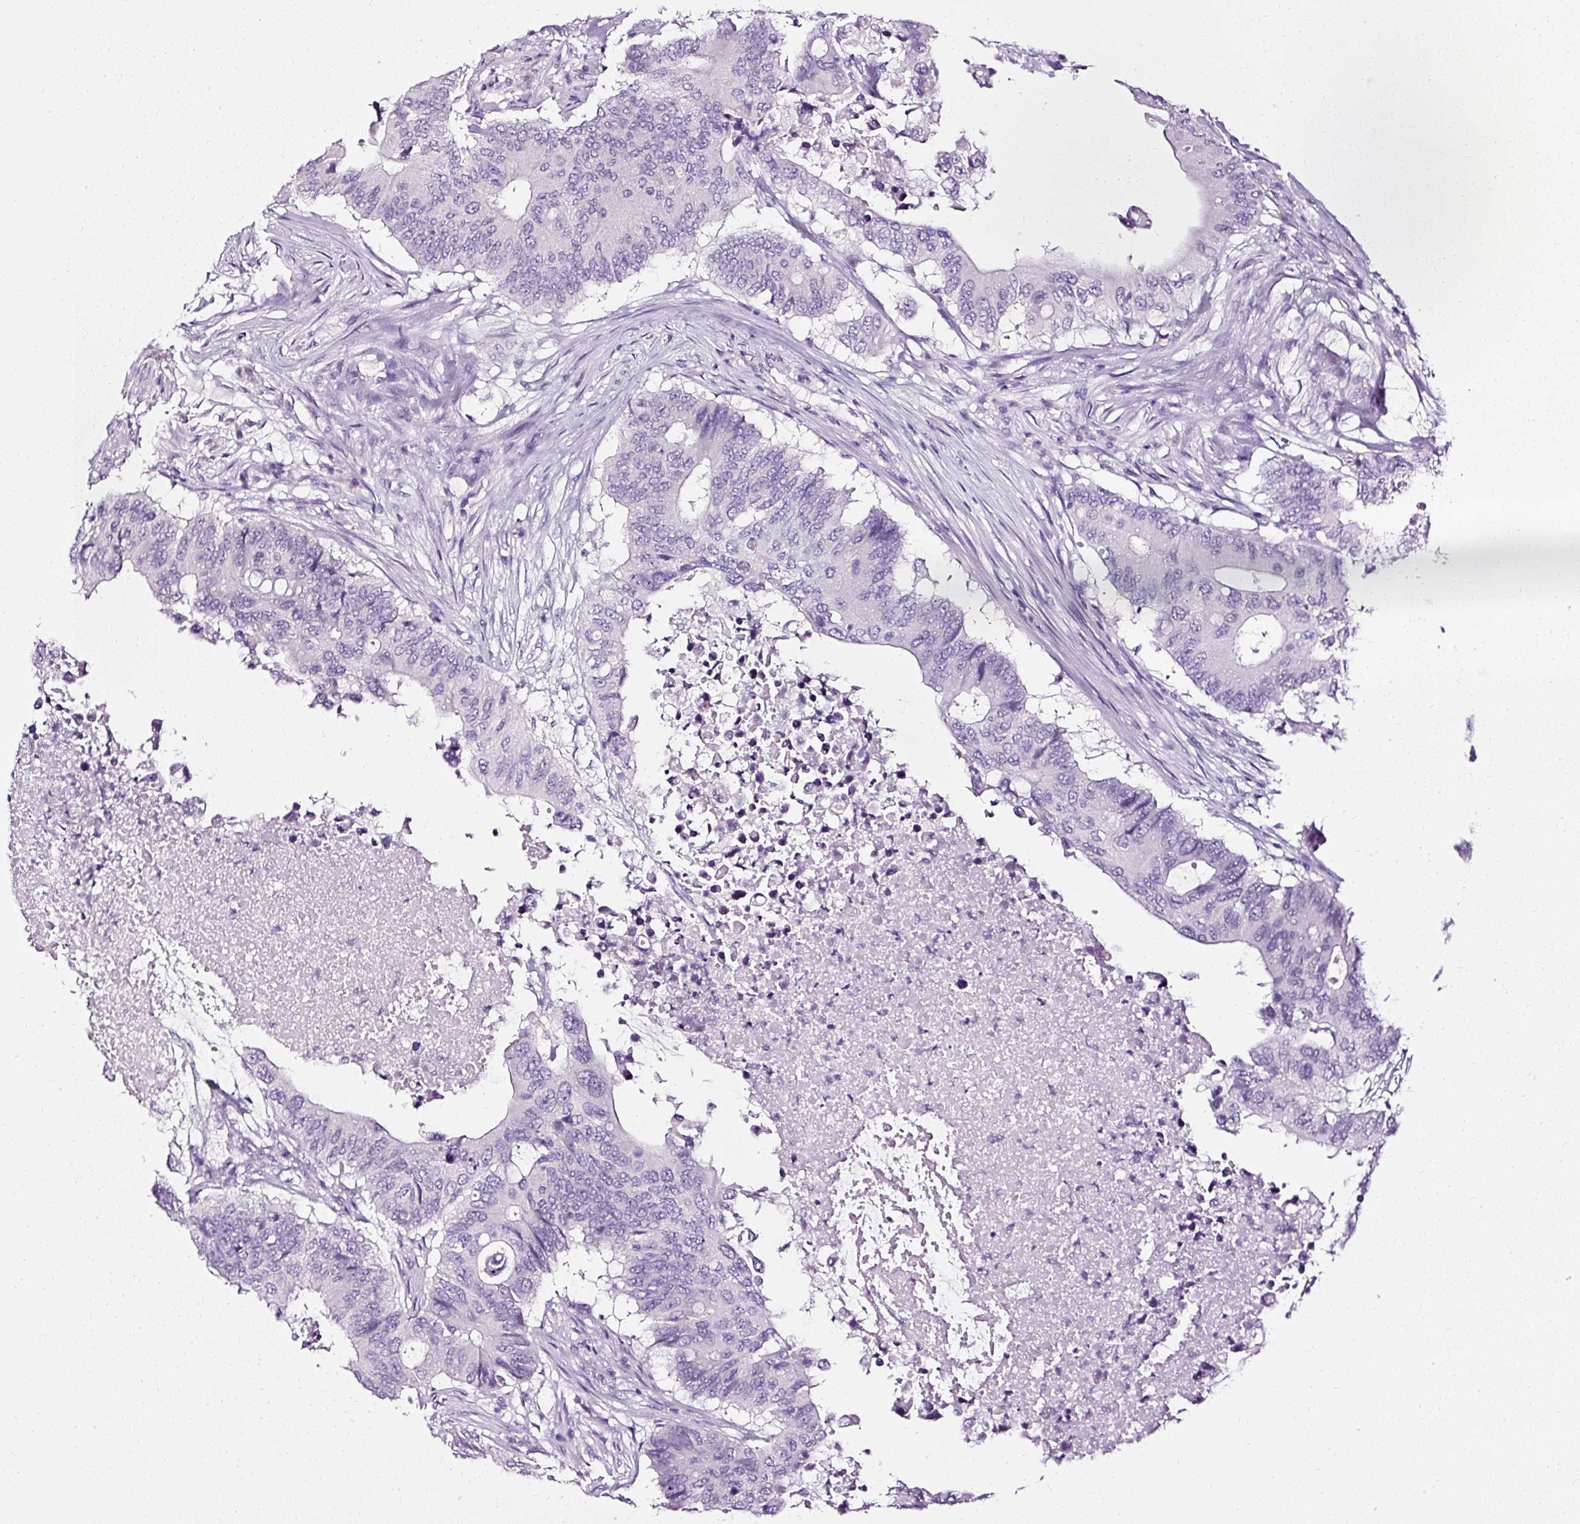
{"staining": {"intensity": "negative", "quantity": "none", "location": "none"}, "tissue": "colorectal cancer", "cell_type": "Tumor cells", "image_type": "cancer", "snomed": [{"axis": "morphology", "description": "Adenocarcinoma, NOS"}, {"axis": "topography", "description": "Colon"}], "caption": "This image is of colorectal cancer stained with immunohistochemistry (IHC) to label a protein in brown with the nuclei are counter-stained blue. There is no expression in tumor cells. (Brightfield microscopy of DAB immunohistochemistry at high magnification).", "gene": "ATP2A1", "patient": {"sex": "male", "age": 71}}